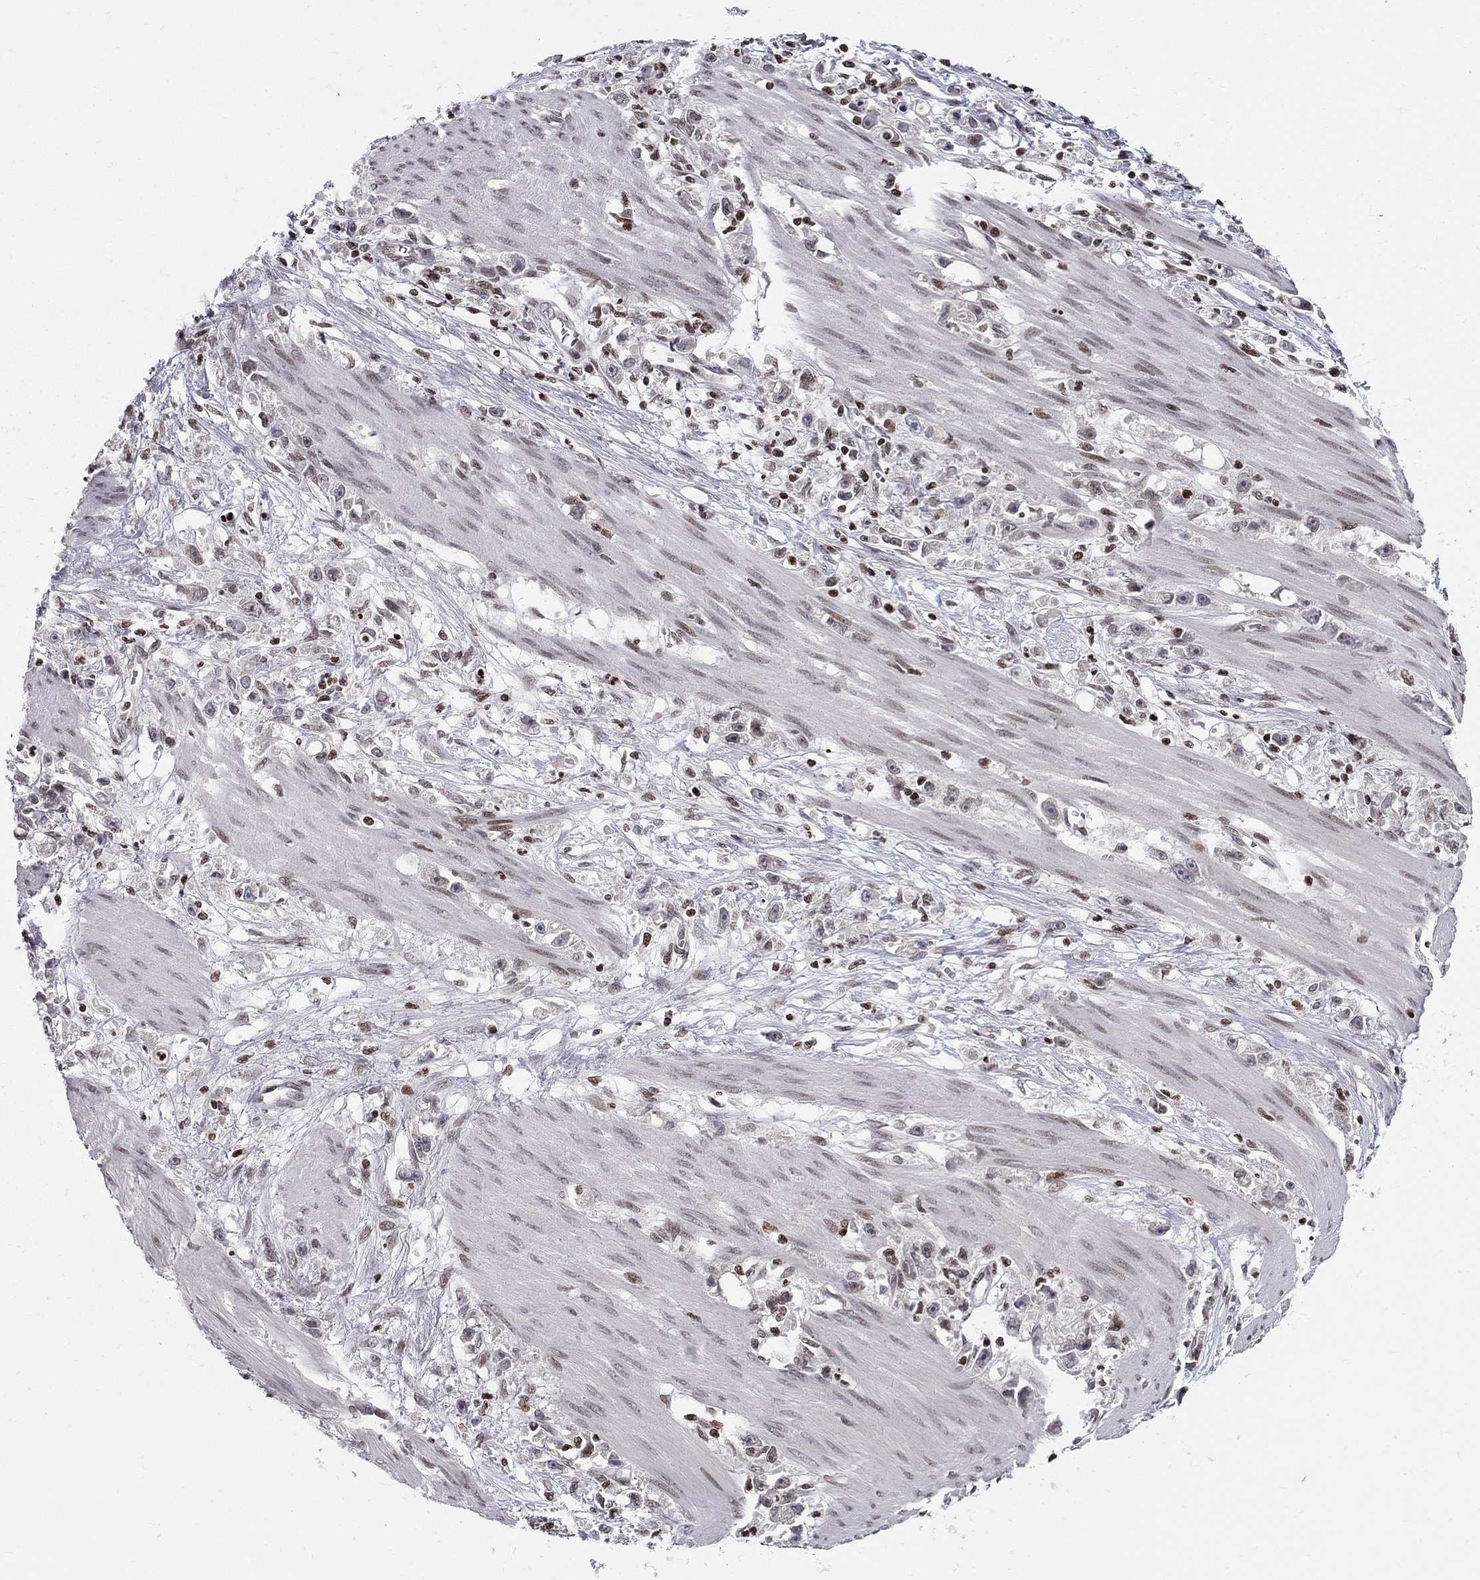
{"staining": {"intensity": "strong", "quantity": "25%-75%", "location": "nuclear"}, "tissue": "stomach cancer", "cell_type": "Tumor cells", "image_type": "cancer", "snomed": [{"axis": "morphology", "description": "Adenocarcinoma, NOS"}, {"axis": "topography", "description": "Stomach"}], "caption": "A high-resolution histopathology image shows immunohistochemistry staining of stomach cancer, which reveals strong nuclear positivity in approximately 25%-75% of tumor cells. (DAB IHC with brightfield microscopy, high magnification).", "gene": "RNASEH2C", "patient": {"sex": "female", "age": 59}}